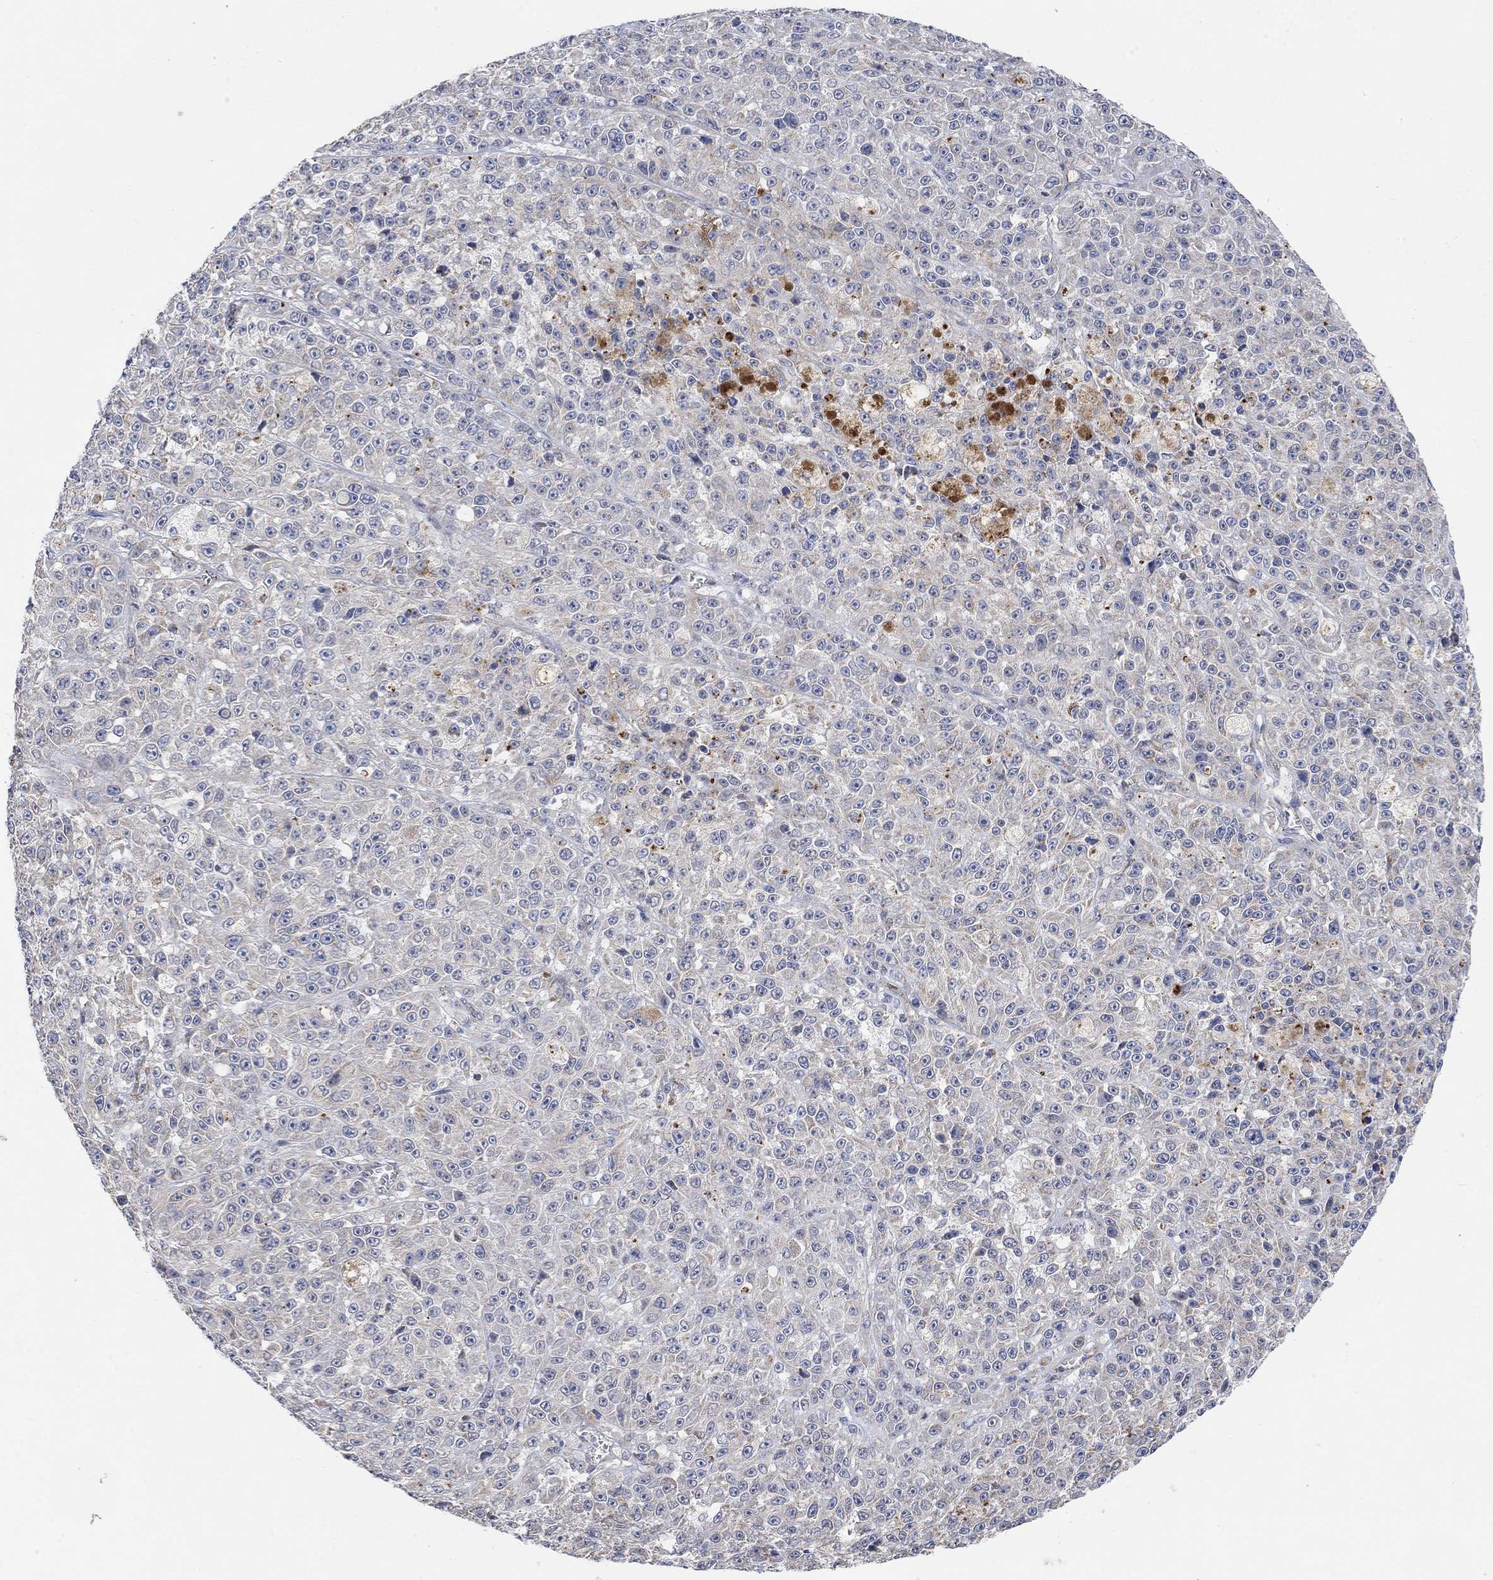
{"staining": {"intensity": "negative", "quantity": "none", "location": "none"}, "tissue": "melanoma", "cell_type": "Tumor cells", "image_type": "cancer", "snomed": [{"axis": "morphology", "description": "Malignant melanoma, NOS"}, {"axis": "topography", "description": "Skin"}], "caption": "Micrograph shows no protein staining in tumor cells of malignant melanoma tissue.", "gene": "HCRTR1", "patient": {"sex": "female", "age": 58}}